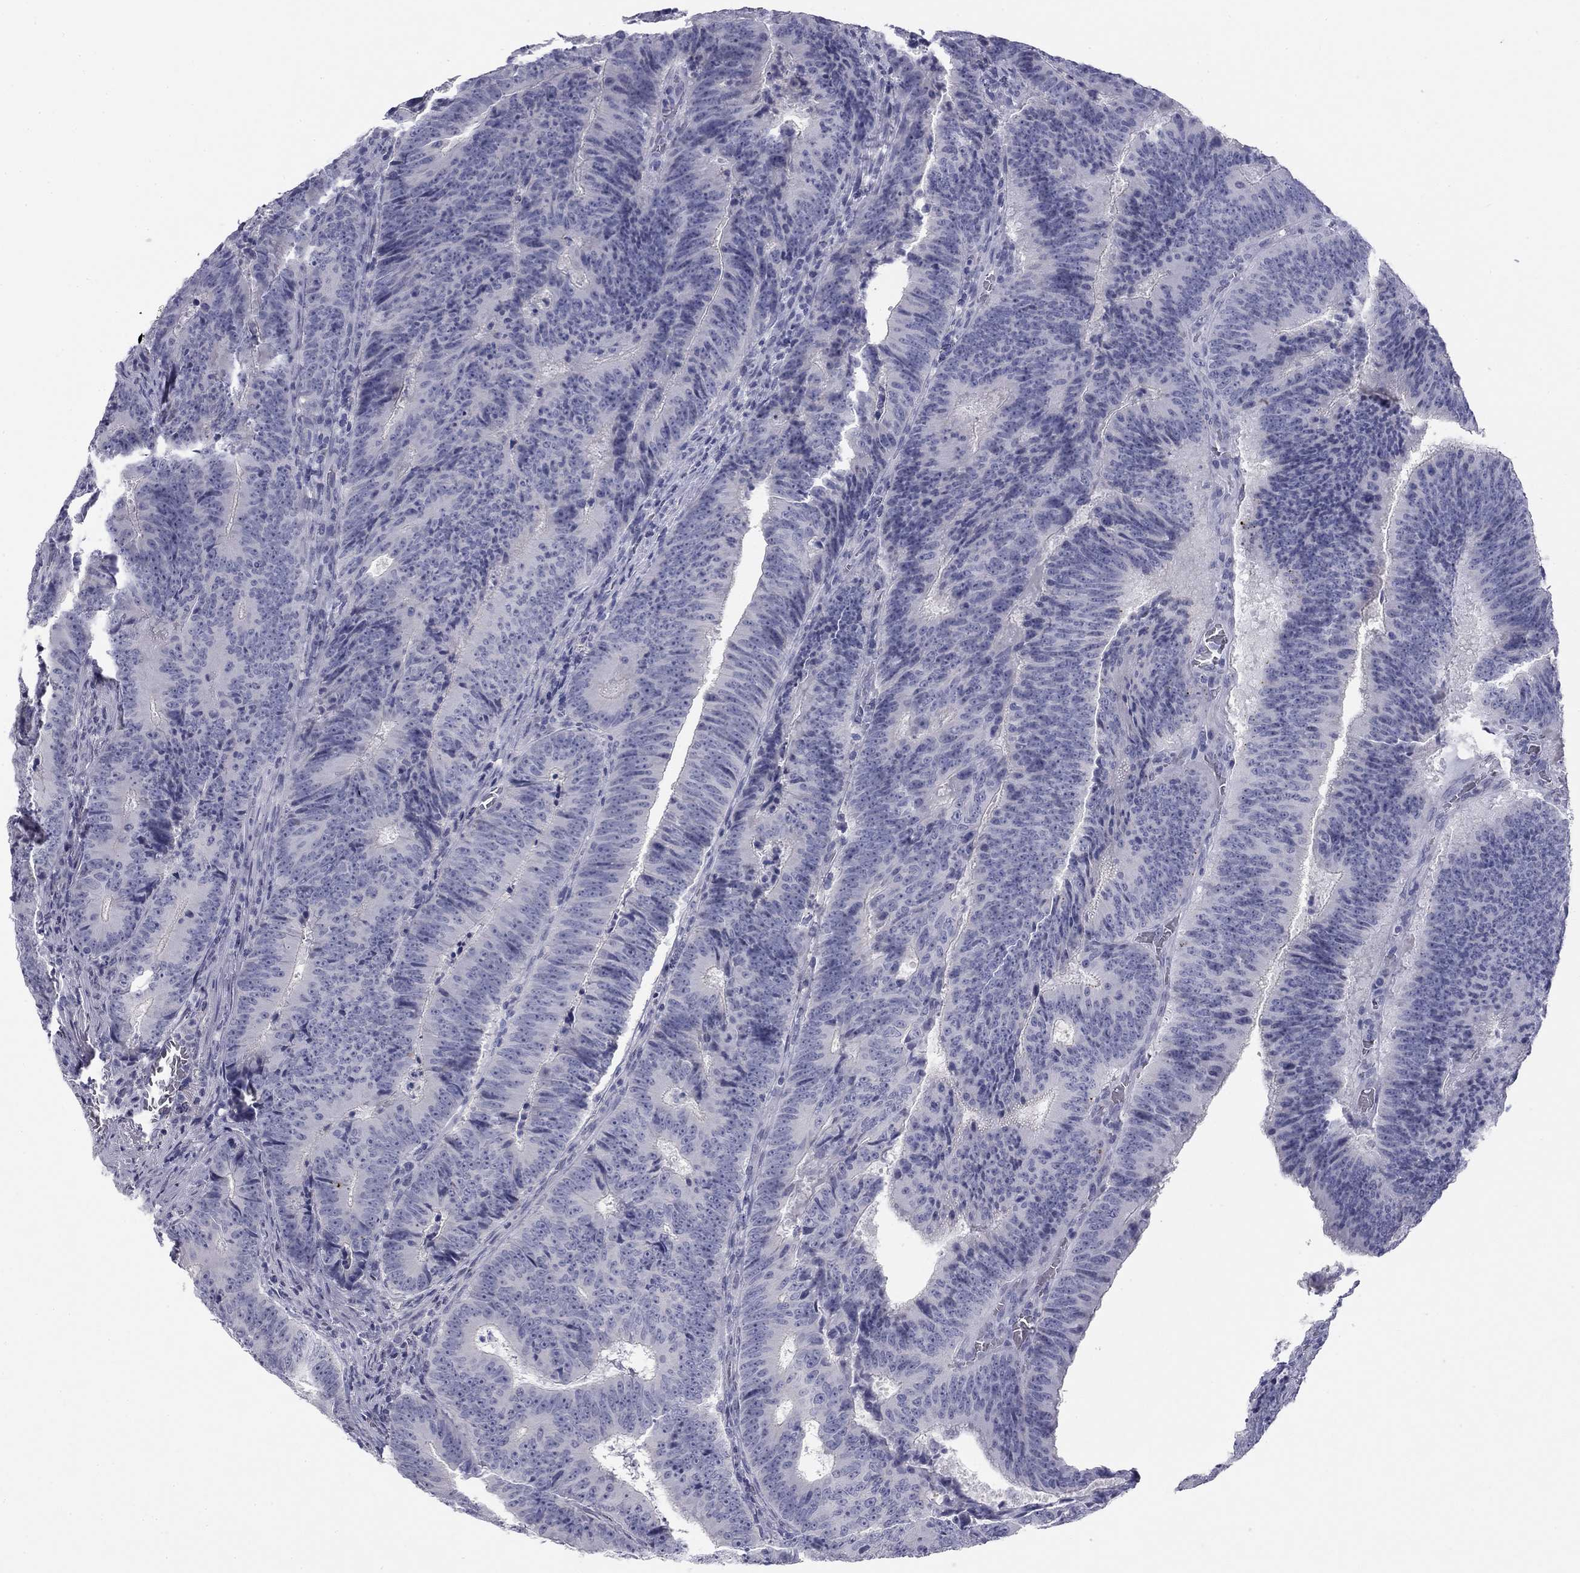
{"staining": {"intensity": "negative", "quantity": "none", "location": "none"}, "tissue": "colorectal cancer", "cell_type": "Tumor cells", "image_type": "cancer", "snomed": [{"axis": "morphology", "description": "Adenocarcinoma, NOS"}, {"axis": "topography", "description": "Colon"}], "caption": "Protein analysis of adenocarcinoma (colorectal) displays no significant staining in tumor cells.", "gene": "TFAP2B", "patient": {"sex": "female", "age": 82}}